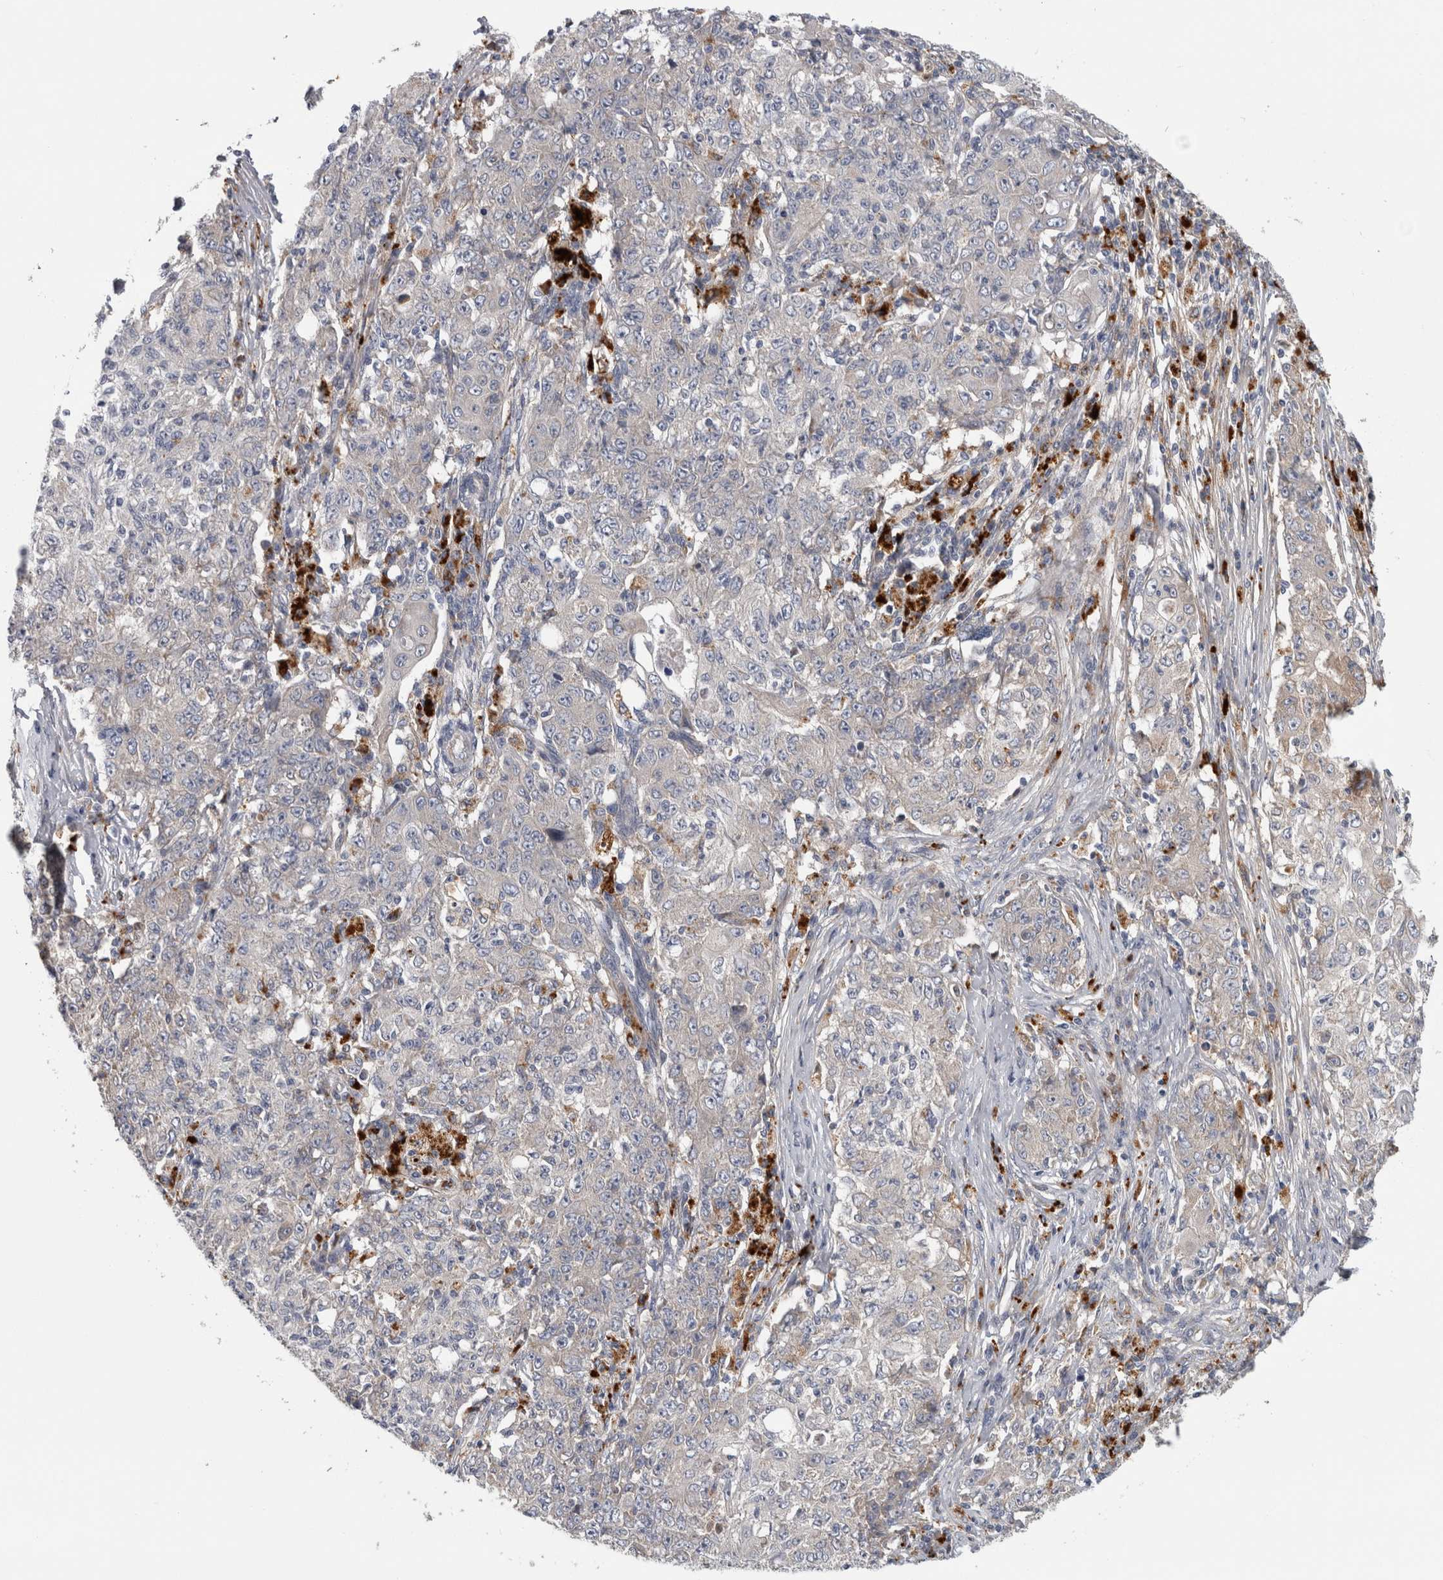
{"staining": {"intensity": "negative", "quantity": "none", "location": "none"}, "tissue": "ovarian cancer", "cell_type": "Tumor cells", "image_type": "cancer", "snomed": [{"axis": "morphology", "description": "Carcinoma, endometroid"}, {"axis": "topography", "description": "Ovary"}], "caption": "Protein analysis of ovarian cancer (endometroid carcinoma) reveals no significant positivity in tumor cells.", "gene": "ATXN2", "patient": {"sex": "female", "age": 42}}